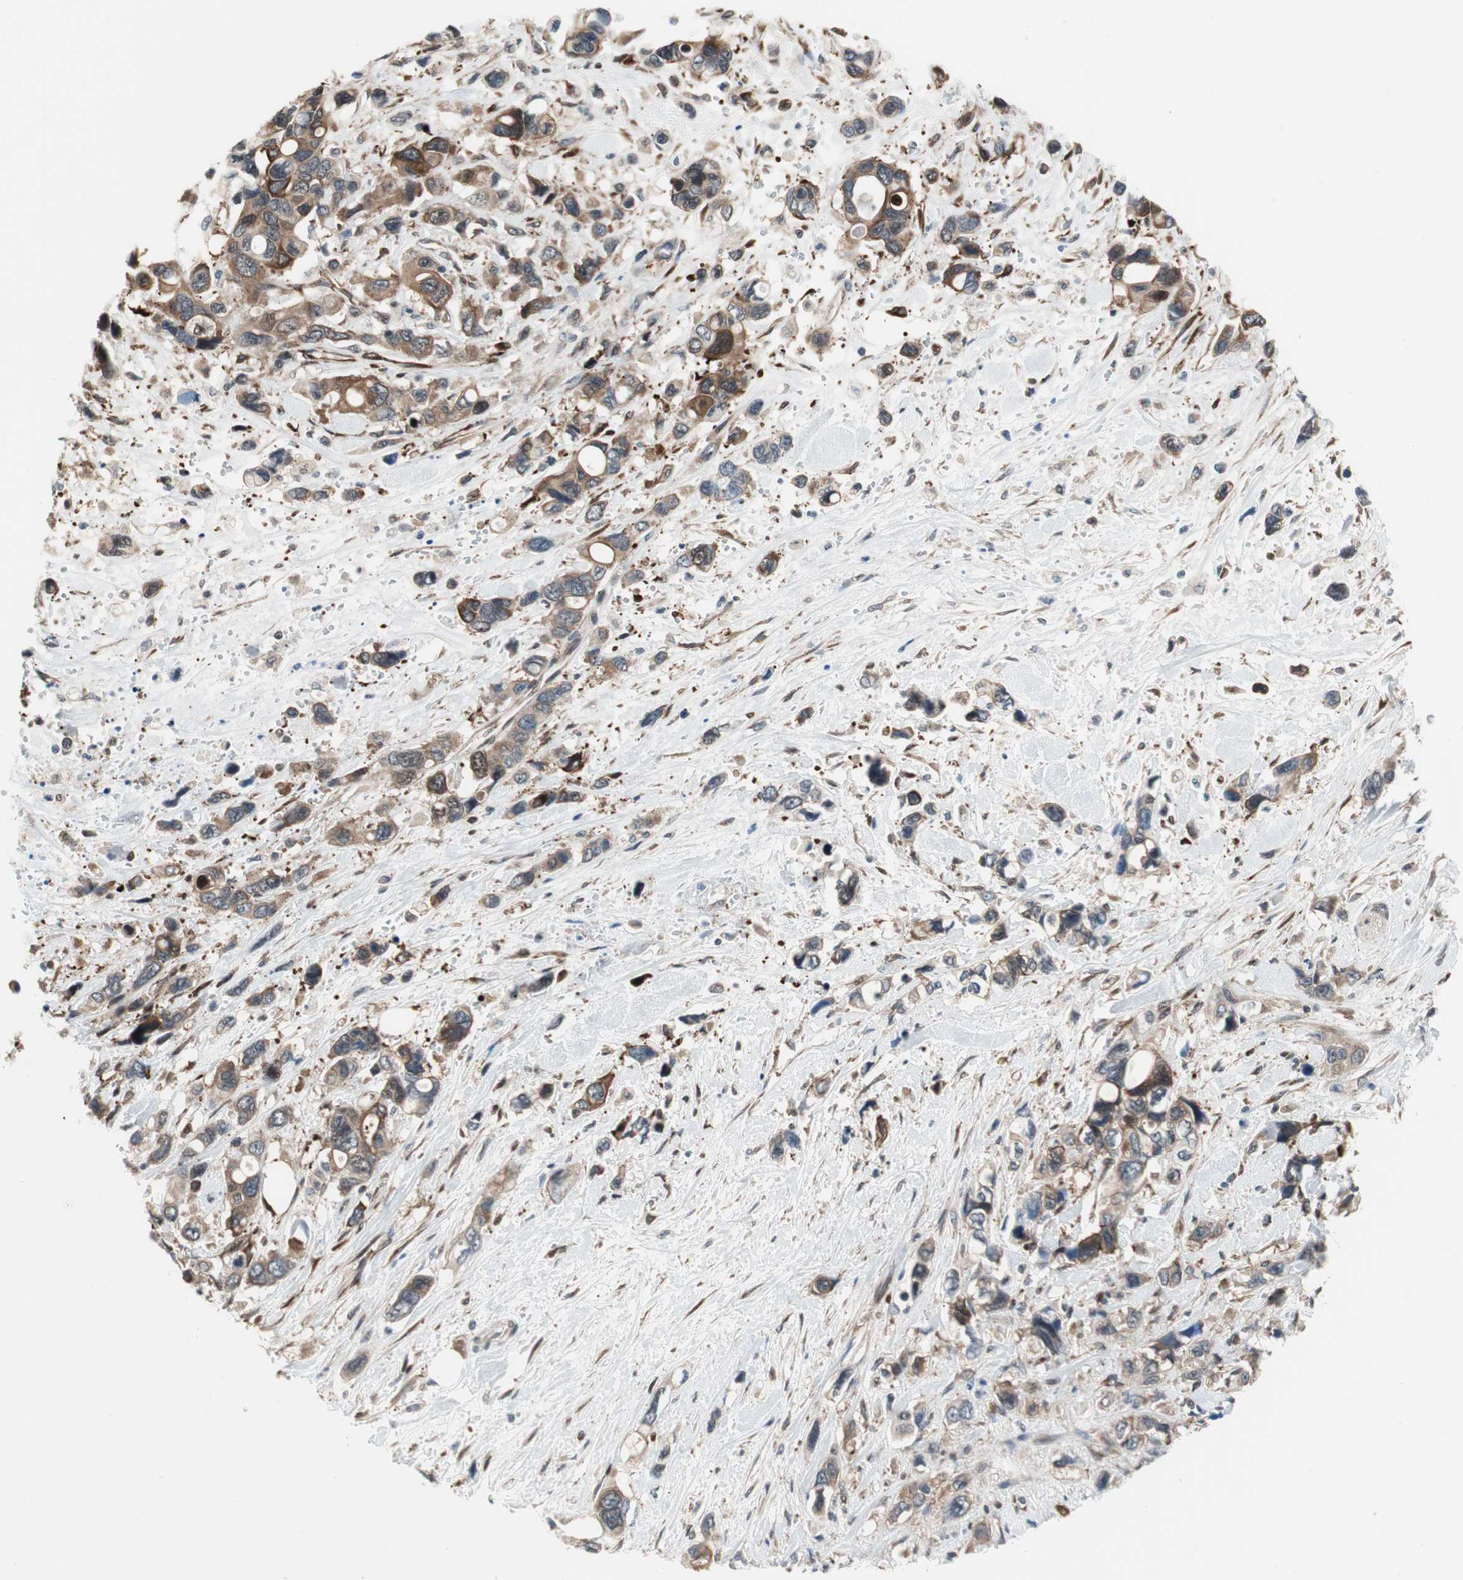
{"staining": {"intensity": "weak", "quantity": "25%-75%", "location": "cytoplasmic/membranous"}, "tissue": "pancreatic cancer", "cell_type": "Tumor cells", "image_type": "cancer", "snomed": [{"axis": "morphology", "description": "Adenocarcinoma, NOS"}, {"axis": "topography", "description": "Pancreas"}], "caption": "Immunohistochemistry histopathology image of human adenocarcinoma (pancreatic) stained for a protein (brown), which exhibits low levels of weak cytoplasmic/membranous expression in about 25%-75% of tumor cells.", "gene": "ZNF512B", "patient": {"sex": "male", "age": 46}}